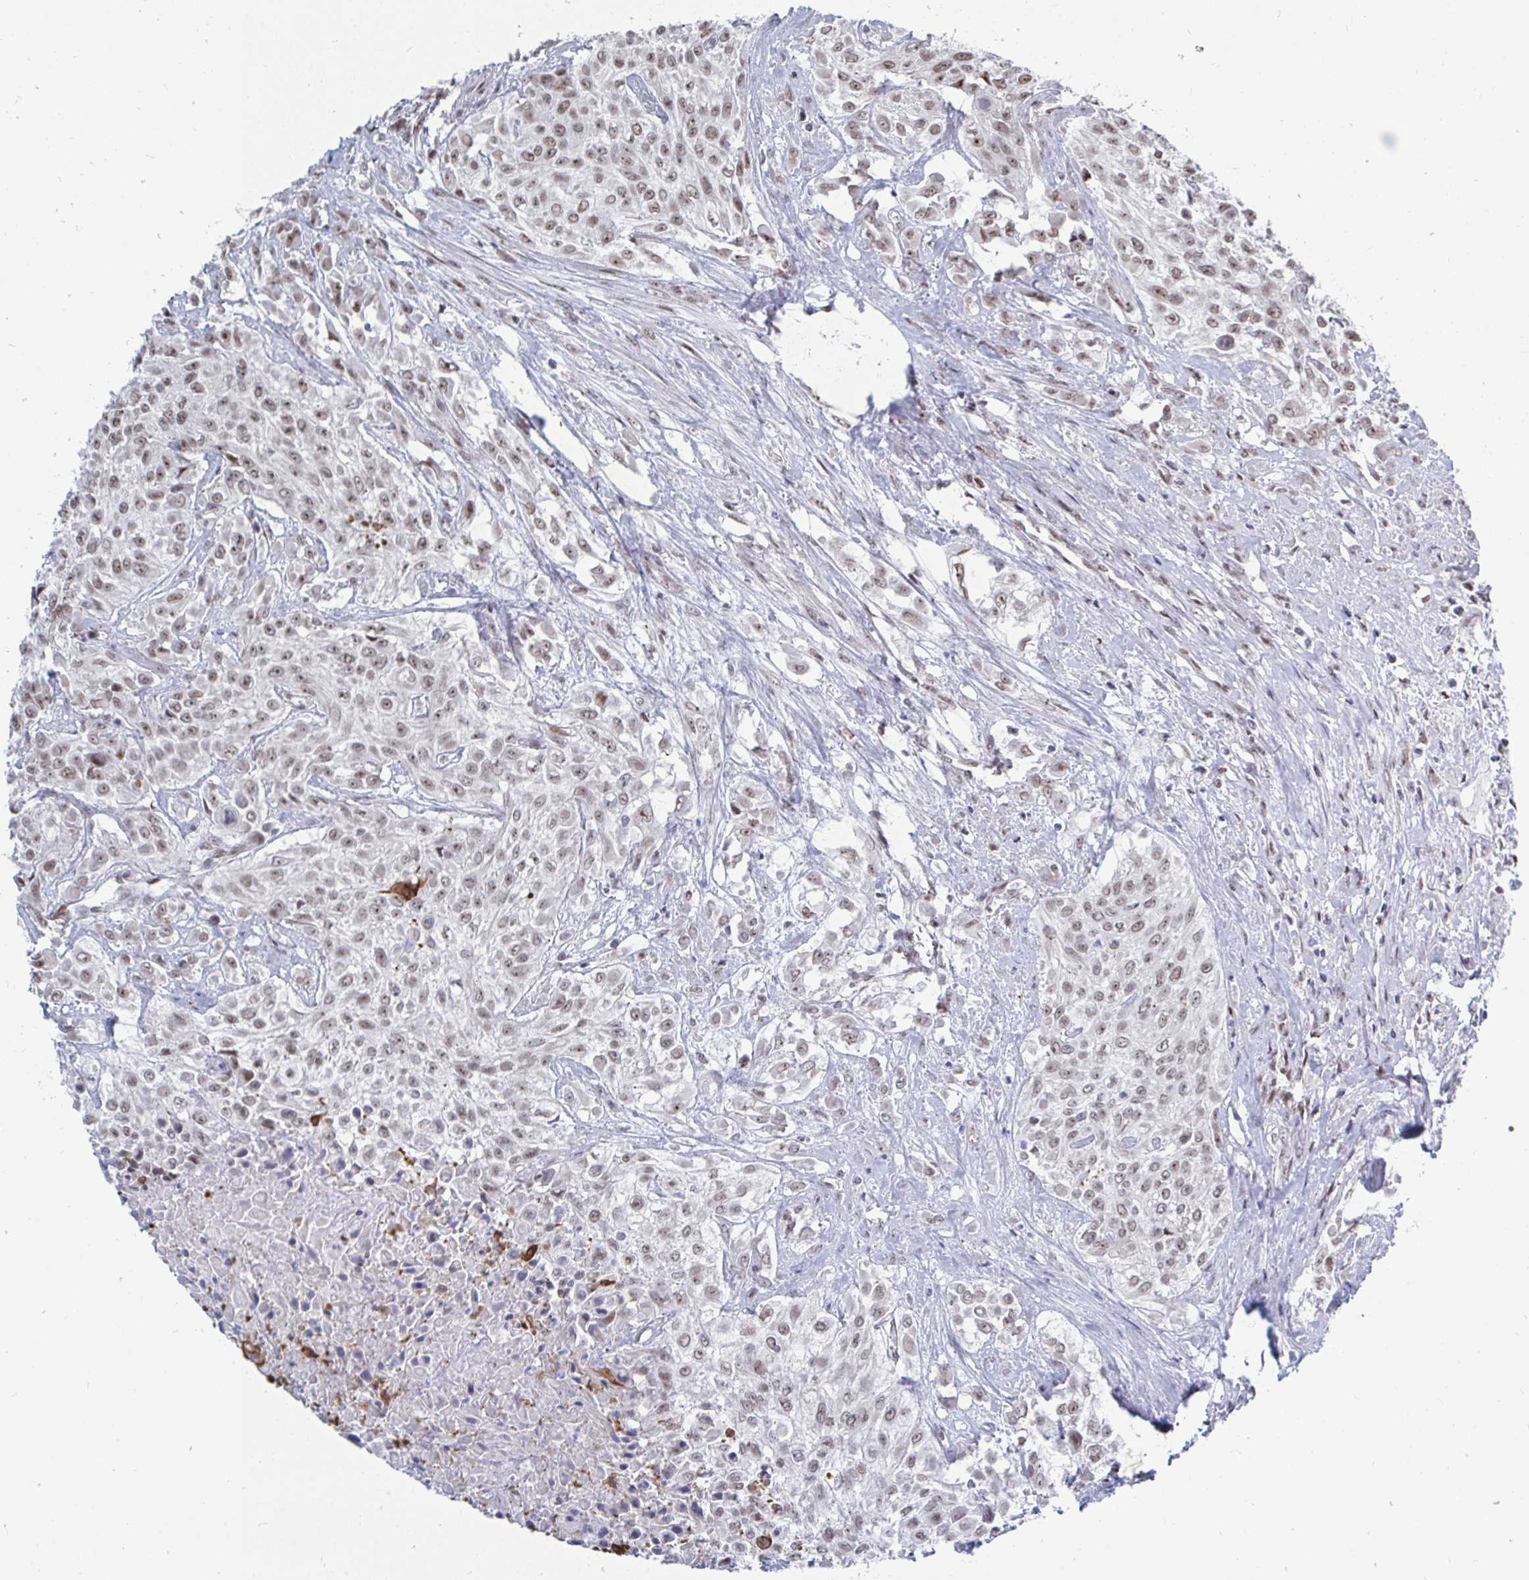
{"staining": {"intensity": "weak", "quantity": ">75%", "location": "nuclear"}, "tissue": "urothelial cancer", "cell_type": "Tumor cells", "image_type": "cancer", "snomed": [{"axis": "morphology", "description": "Urothelial carcinoma, High grade"}, {"axis": "topography", "description": "Urinary bladder"}], "caption": "Brown immunohistochemical staining in urothelial cancer shows weak nuclear staining in approximately >75% of tumor cells. (DAB IHC with brightfield microscopy, high magnification).", "gene": "TRIP12", "patient": {"sex": "male", "age": 57}}